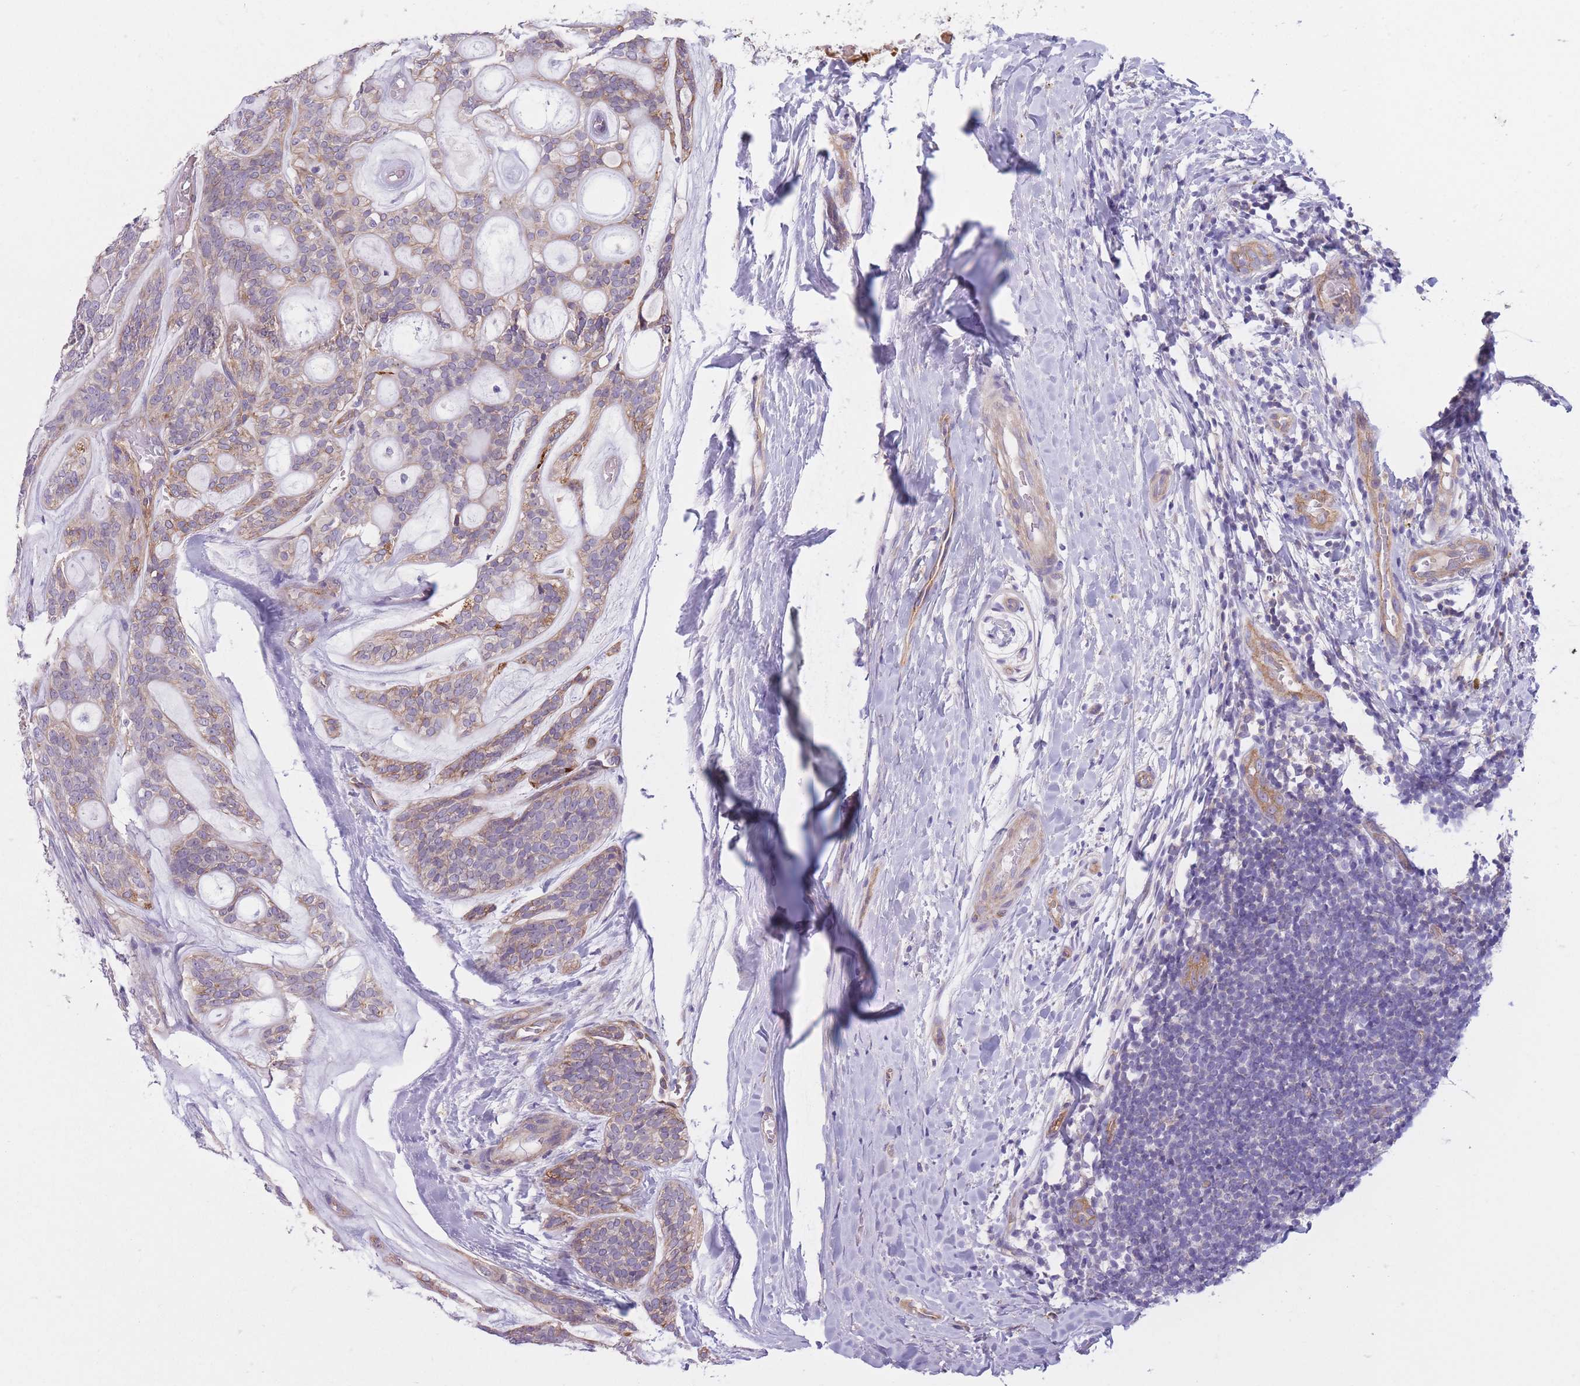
{"staining": {"intensity": "moderate", "quantity": "<25%", "location": "cytoplasmic/membranous"}, "tissue": "head and neck cancer", "cell_type": "Tumor cells", "image_type": "cancer", "snomed": [{"axis": "morphology", "description": "Adenocarcinoma, NOS"}, {"axis": "topography", "description": "Head-Neck"}], "caption": "The photomicrograph shows immunohistochemical staining of head and neck cancer. There is moderate cytoplasmic/membranous expression is appreciated in about <25% of tumor cells. The staining was performed using DAB (3,3'-diaminobenzidine) to visualize the protein expression in brown, while the nuclei were stained in blue with hematoxylin (Magnification: 20x).", "gene": "SERPINB3", "patient": {"sex": "male", "age": 66}}